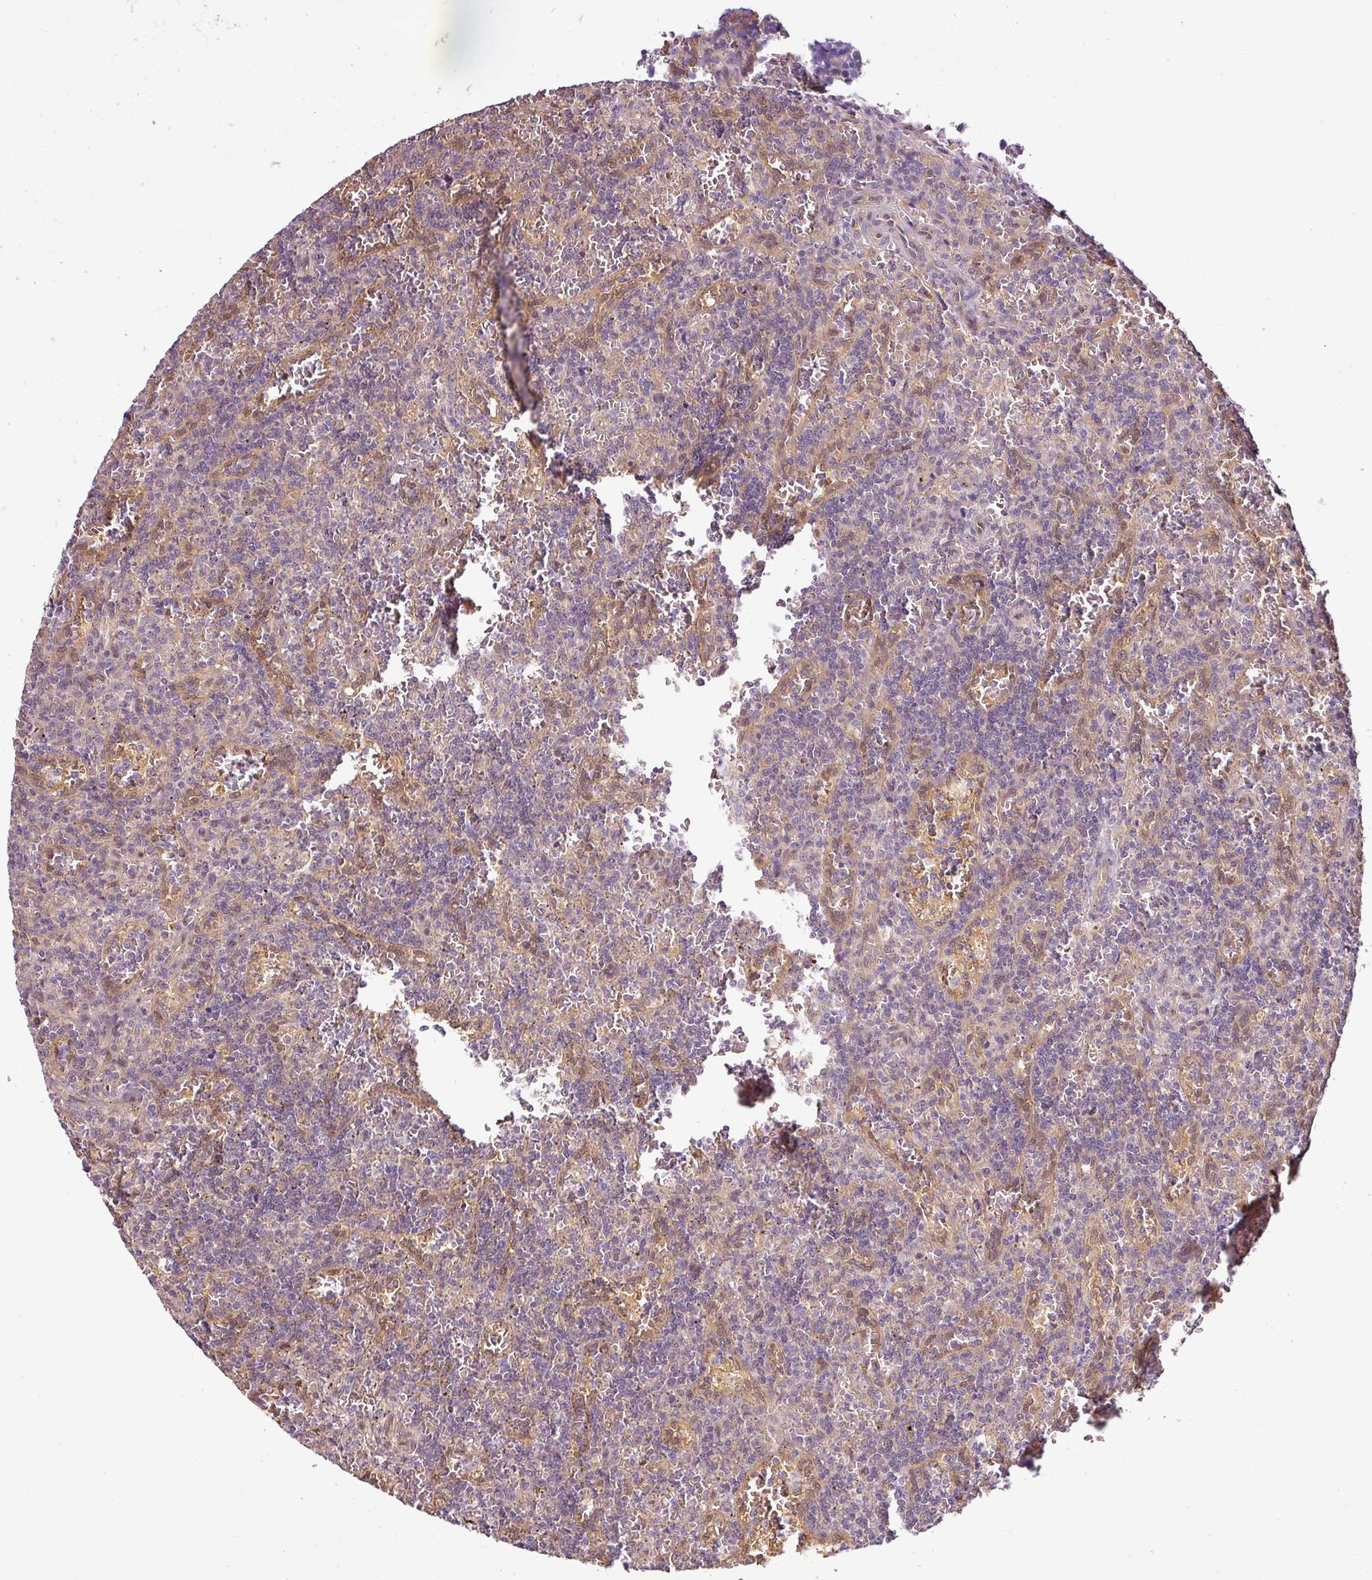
{"staining": {"intensity": "negative", "quantity": "none", "location": "none"}, "tissue": "lymphoma", "cell_type": "Tumor cells", "image_type": "cancer", "snomed": [{"axis": "morphology", "description": "Malignant lymphoma, non-Hodgkin's type, Low grade"}, {"axis": "topography", "description": "Spleen"}], "caption": "Tumor cells are negative for protein expression in human lymphoma.", "gene": "ANKRD18A", "patient": {"sex": "male", "age": 73}}